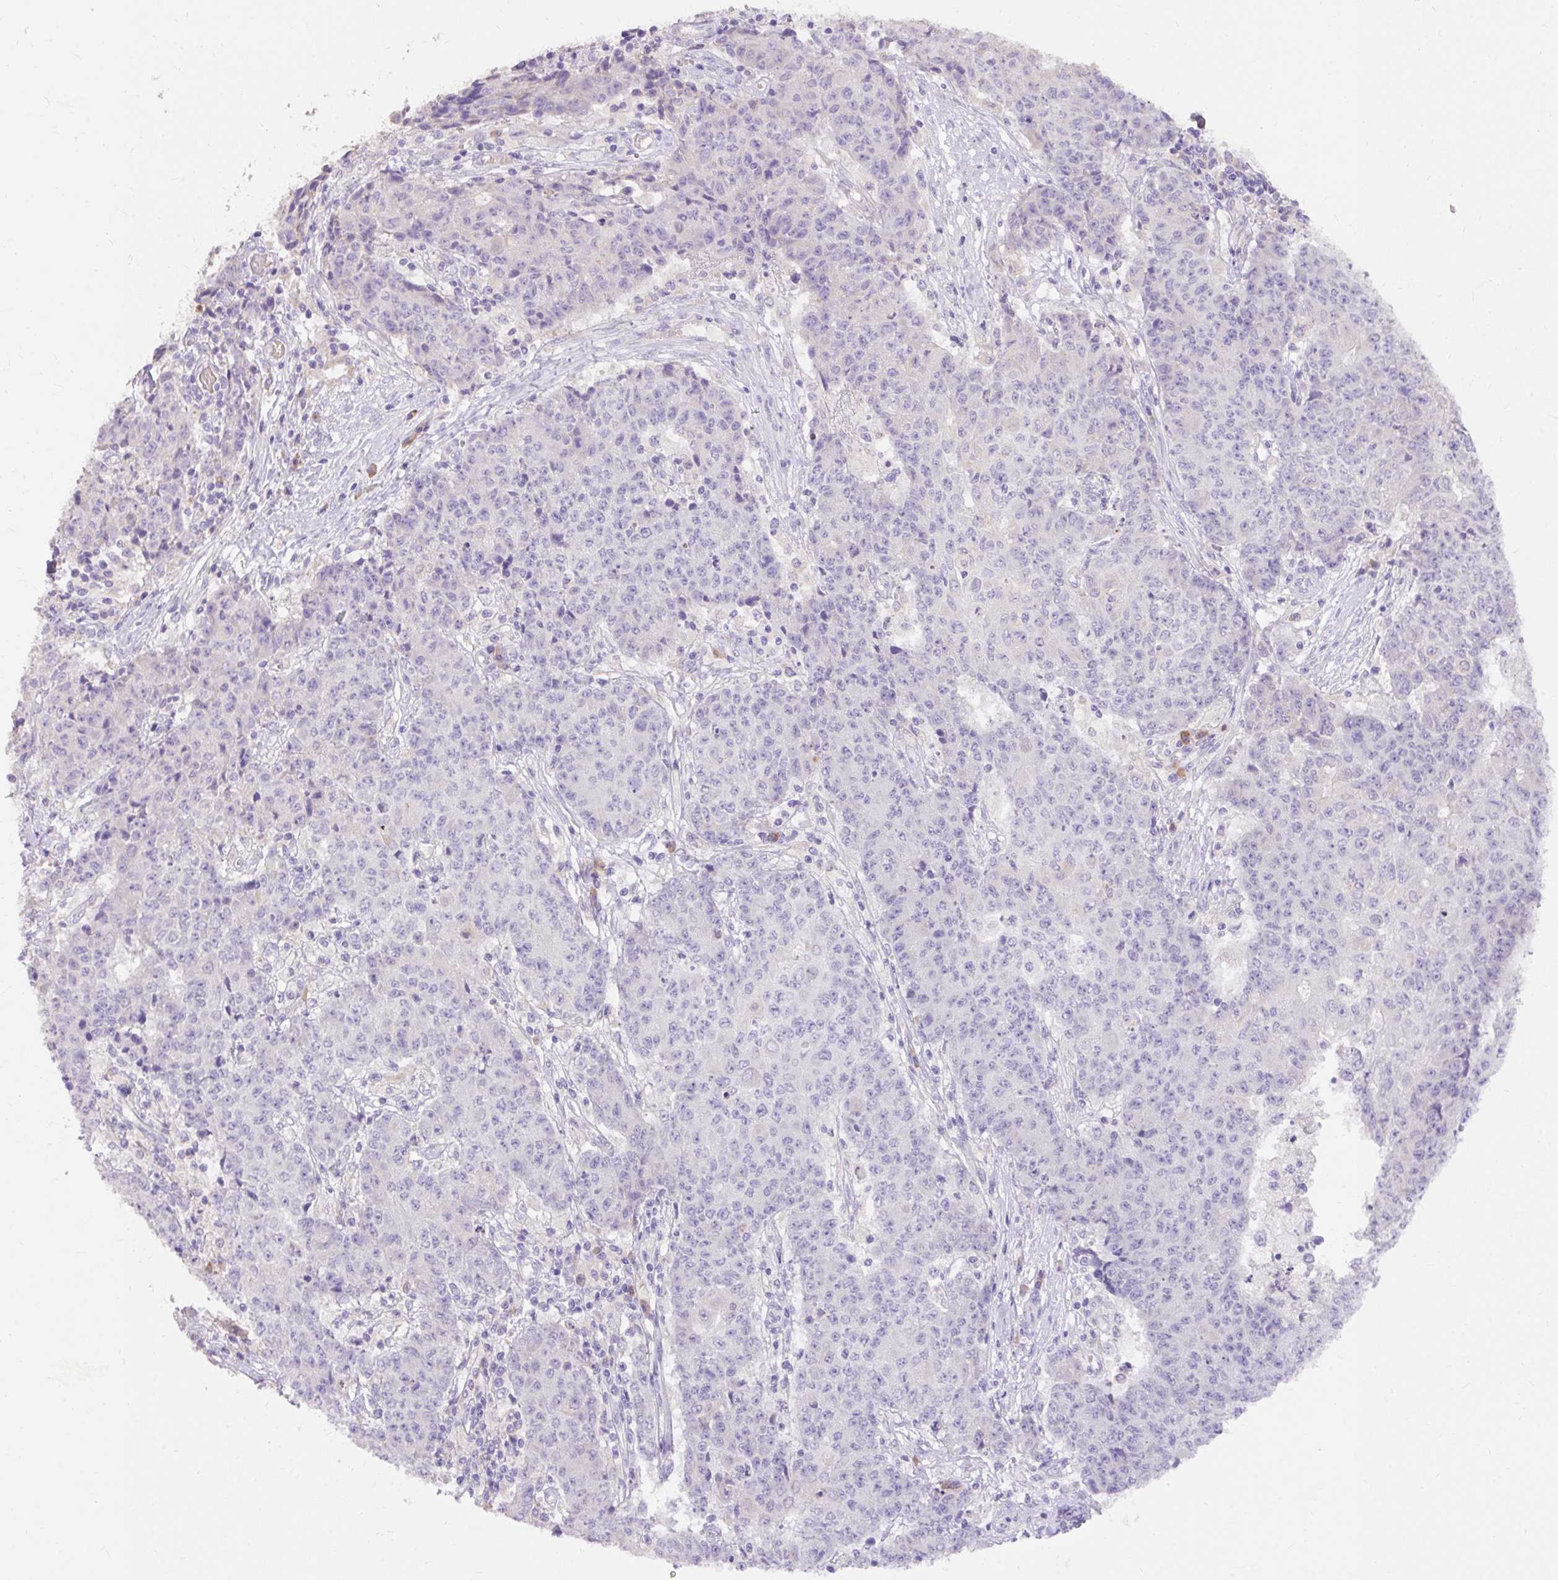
{"staining": {"intensity": "negative", "quantity": "none", "location": "none"}, "tissue": "ovarian cancer", "cell_type": "Tumor cells", "image_type": "cancer", "snomed": [{"axis": "morphology", "description": "Carcinoma, endometroid"}, {"axis": "topography", "description": "Ovary"}], "caption": "A high-resolution micrograph shows immunohistochemistry staining of ovarian endometroid carcinoma, which demonstrates no significant expression in tumor cells. (DAB immunohistochemistry with hematoxylin counter stain).", "gene": "SEC63", "patient": {"sex": "female", "age": 42}}